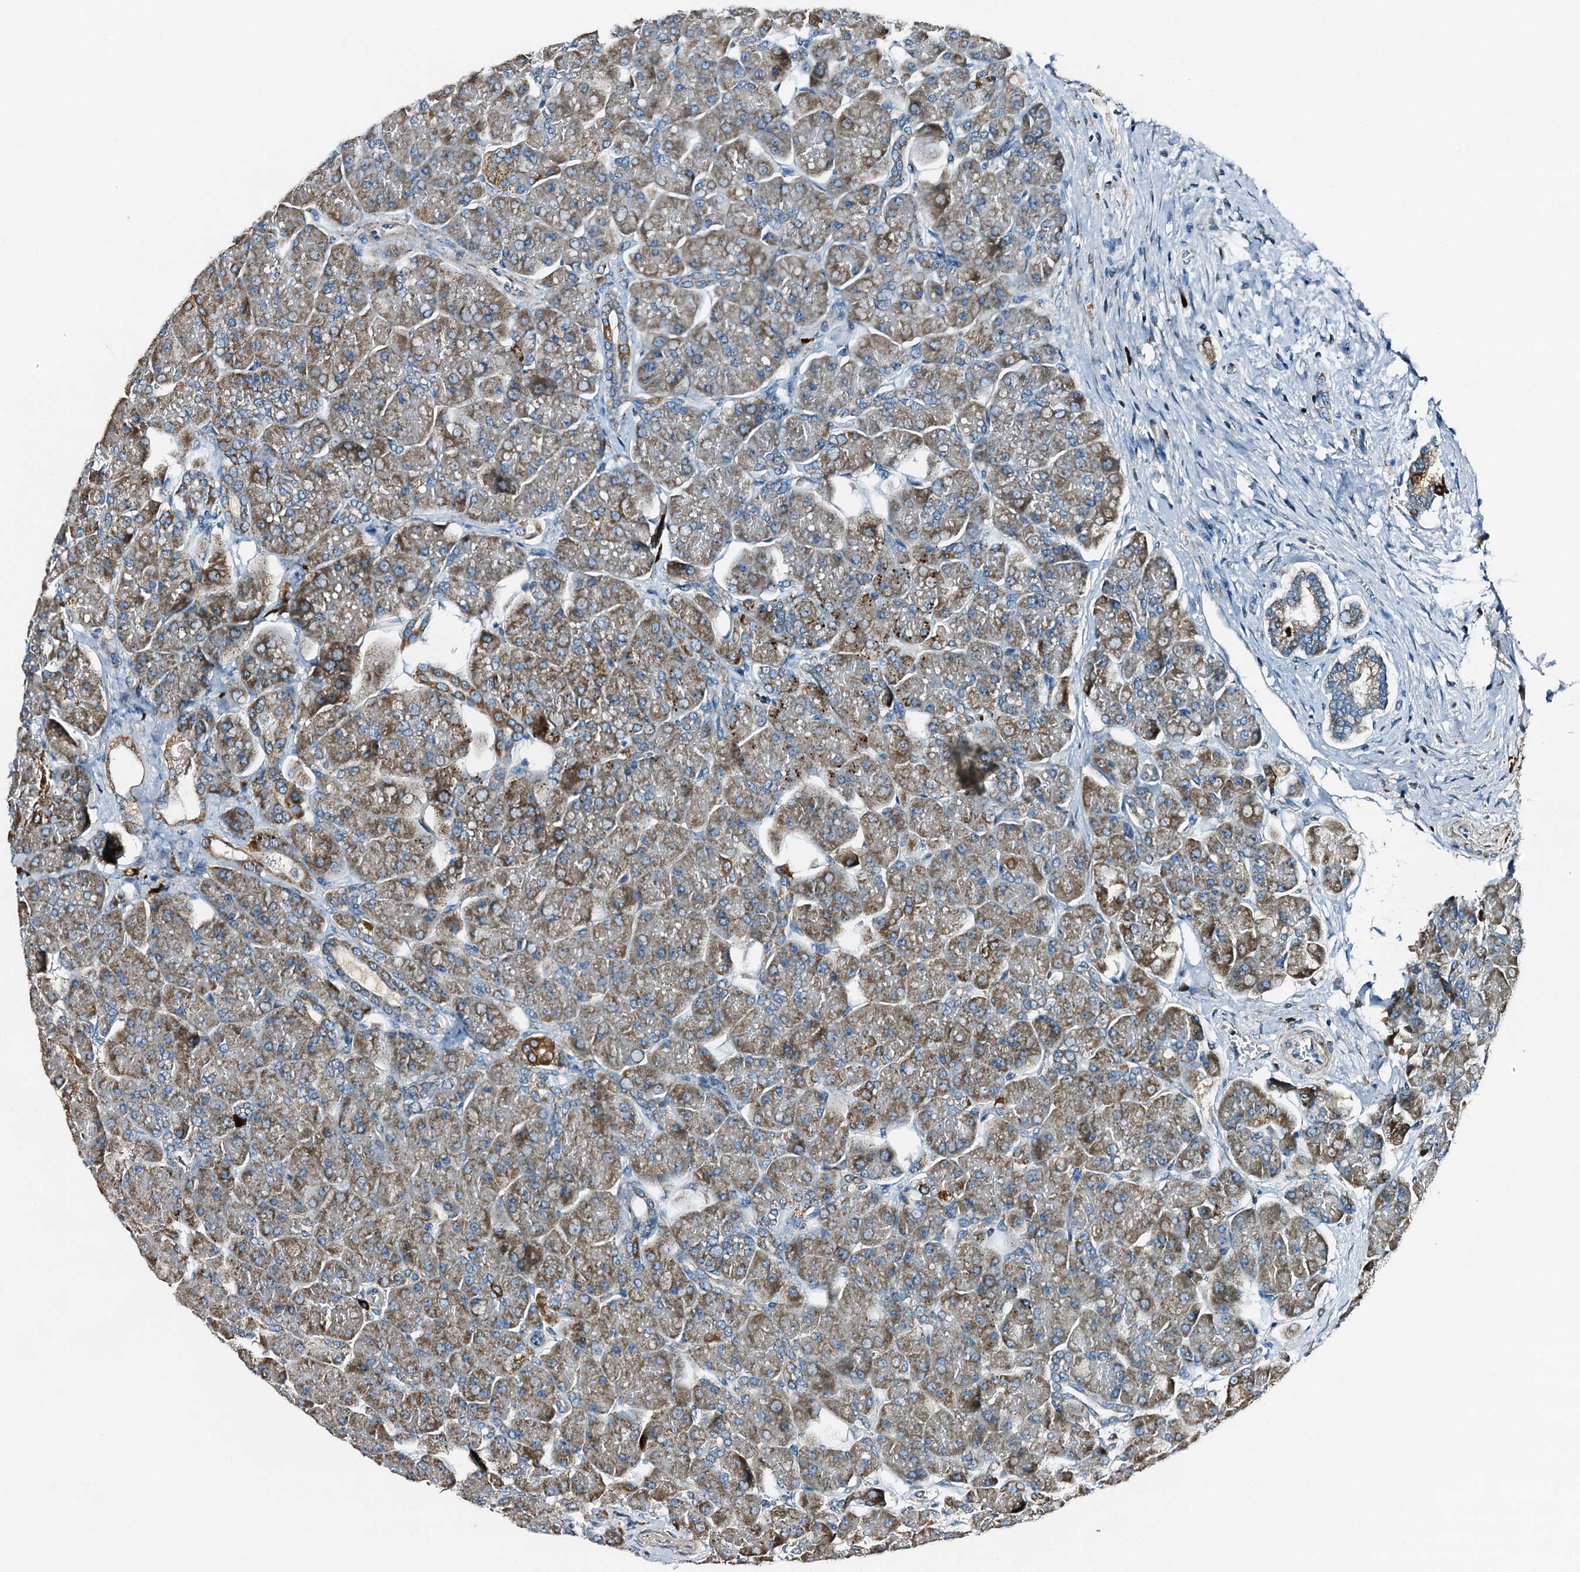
{"staining": {"intensity": "moderate", "quantity": ">75%", "location": "cytoplasmic/membranous"}, "tissue": "pancreas", "cell_type": "Exocrine glandular cells", "image_type": "normal", "snomed": [{"axis": "morphology", "description": "Normal tissue, NOS"}, {"axis": "topography", "description": "Pancreas"}], "caption": "Immunohistochemical staining of benign human pancreas exhibits medium levels of moderate cytoplasmic/membranous positivity in approximately >75% of exocrine glandular cells. (DAB = brown stain, brightfield microscopy at high magnification).", "gene": "POC1A", "patient": {"sex": "male", "age": 66}}